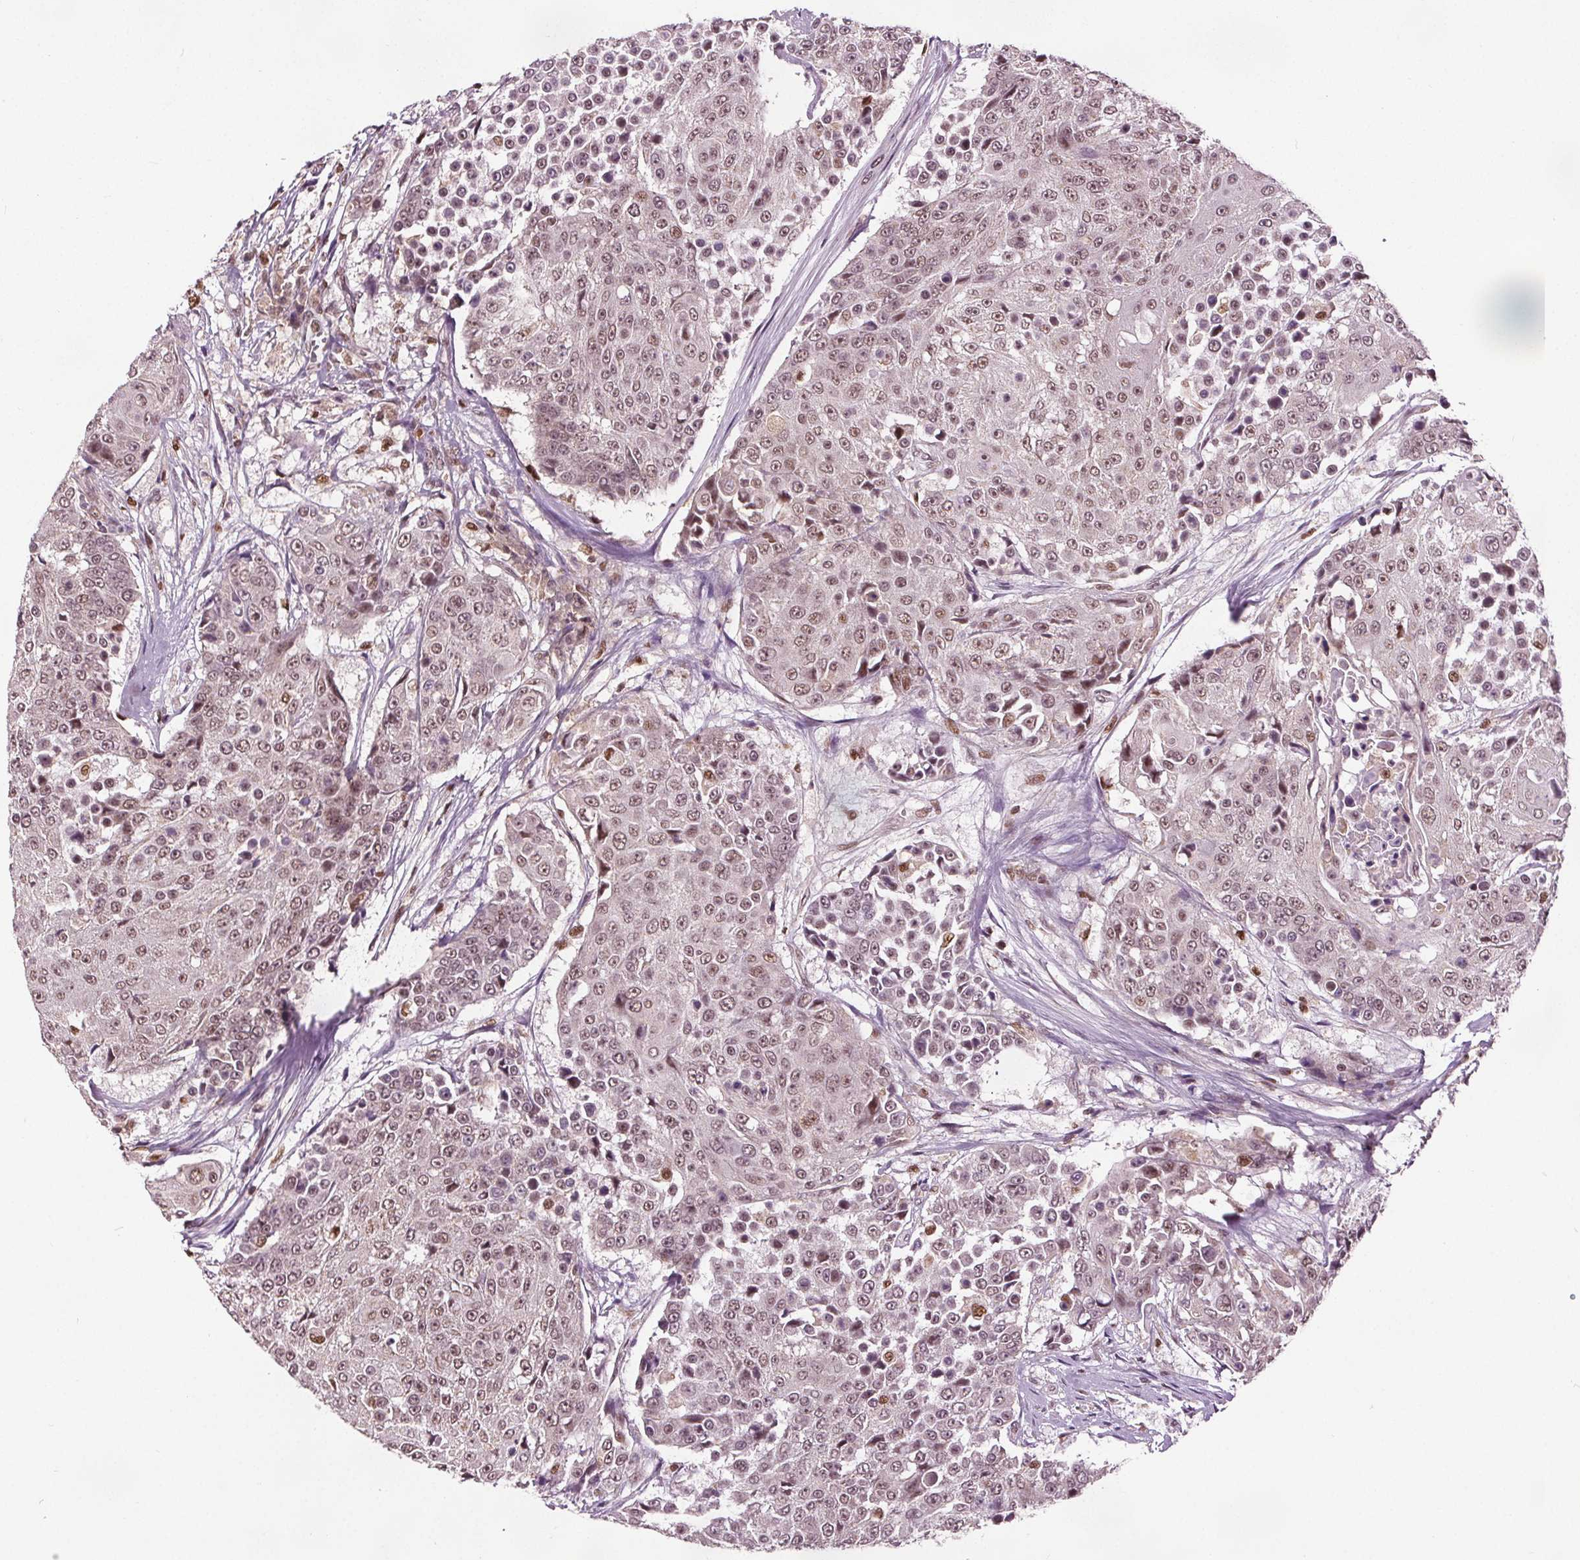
{"staining": {"intensity": "weak", "quantity": ">75%", "location": "nuclear"}, "tissue": "urothelial cancer", "cell_type": "Tumor cells", "image_type": "cancer", "snomed": [{"axis": "morphology", "description": "Urothelial carcinoma, High grade"}, {"axis": "topography", "description": "Urinary bladder"}], "caption": "Brown immunohistochemical staining in human urothelial carcinoma (high-grade) exhibits weak nuclear expression in about >75% of tumor cells. (IHC, brightfield microscopy, high magnification).", "gene": "DDX11", "patient": {"sex": "female", "age": 63}}